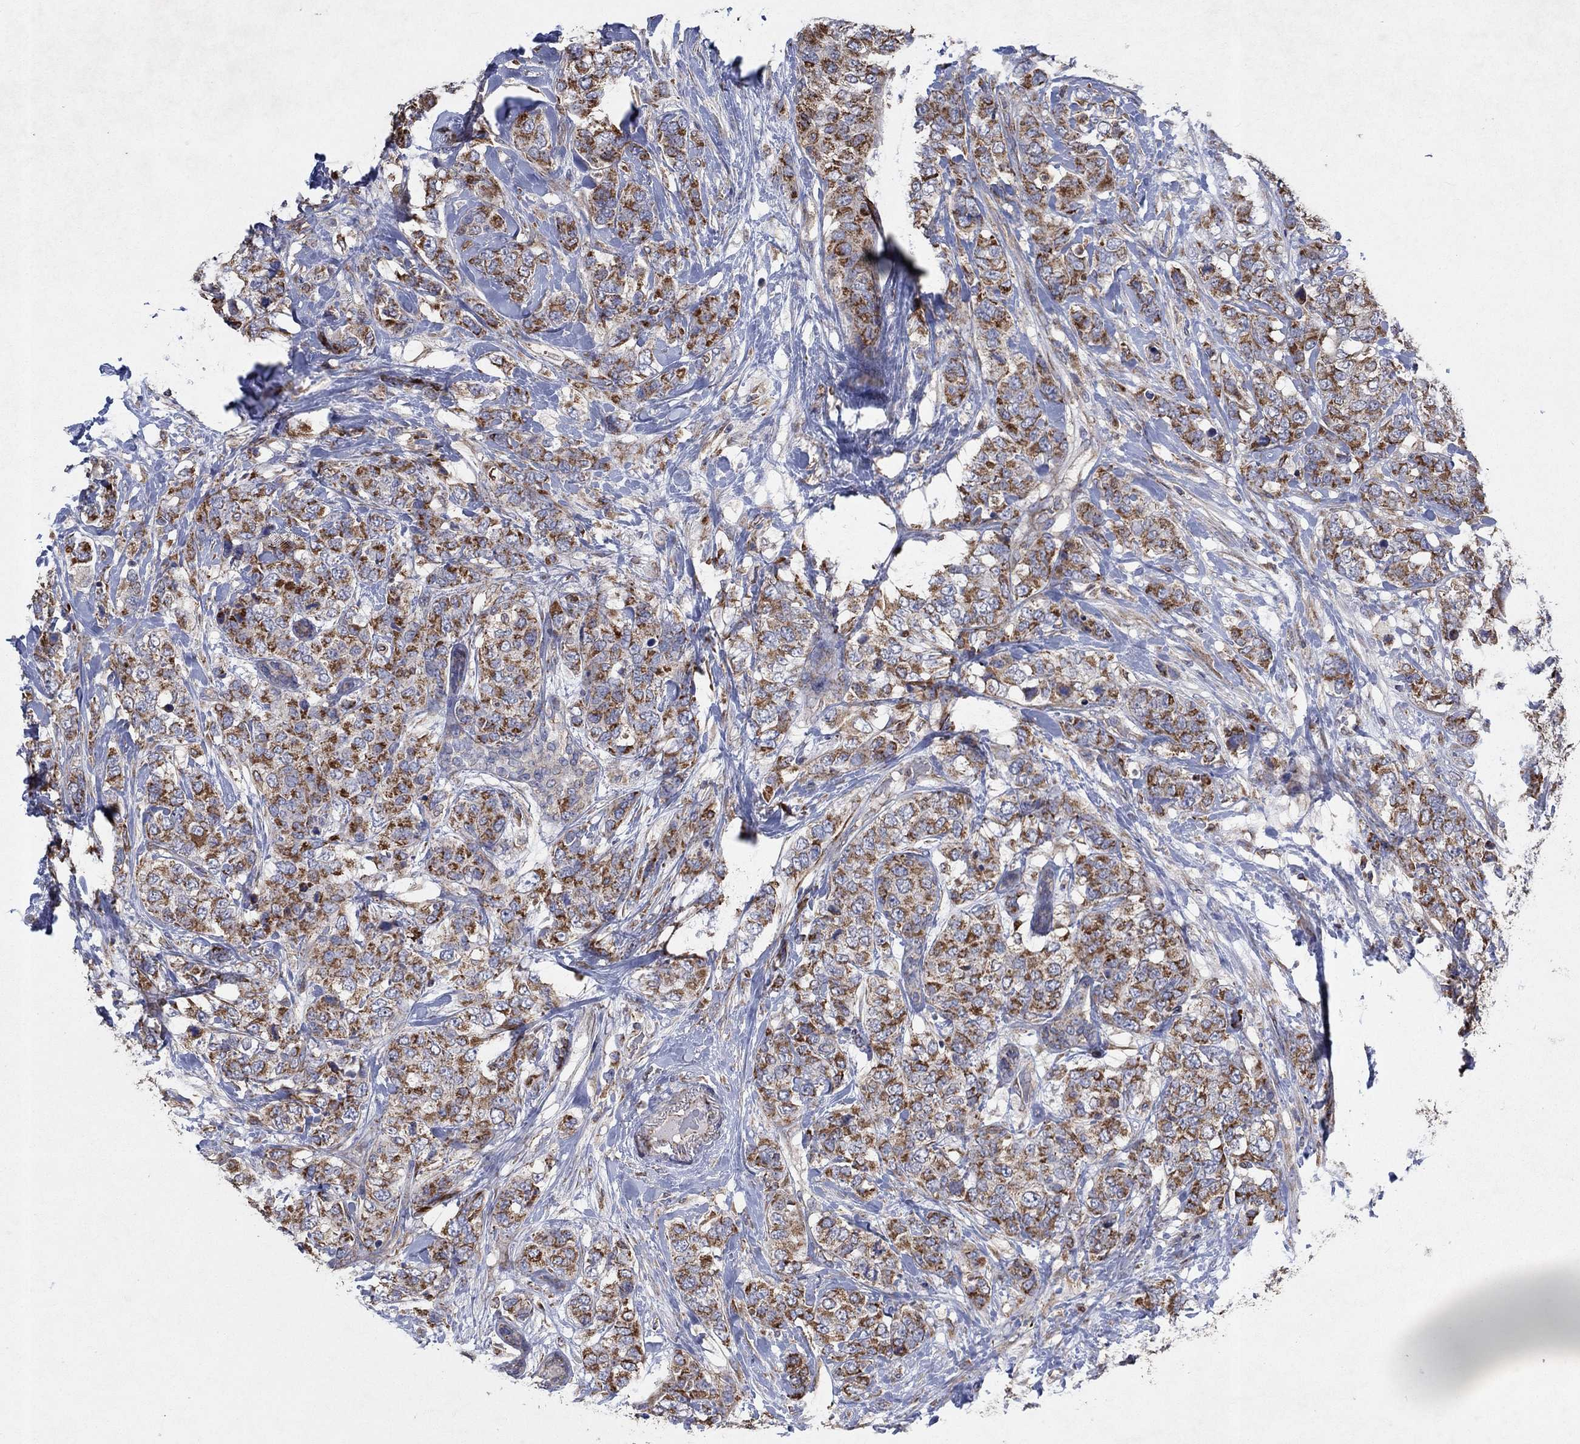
{"staining": {"intensity": "strong", "quantity": ">75%", "location": "cytoplasmic/membranous"}, "tissue": "breast cancer", "cell_type": "Tumor cells", "image_type": "cancer", "snomed": [{"axis": "morphology", "description": "Lobular carcinoma"}, {"axis": "topography", "description": "Breast"}], "caption": "The immunohistochemical stain labels strong cytoplasmic/membranous positivity in tumor cells of breast cancer (lobular carcinoma) tissue.", "gene": "NCEH1", "patient": {"sex": "female", "age": 59}}